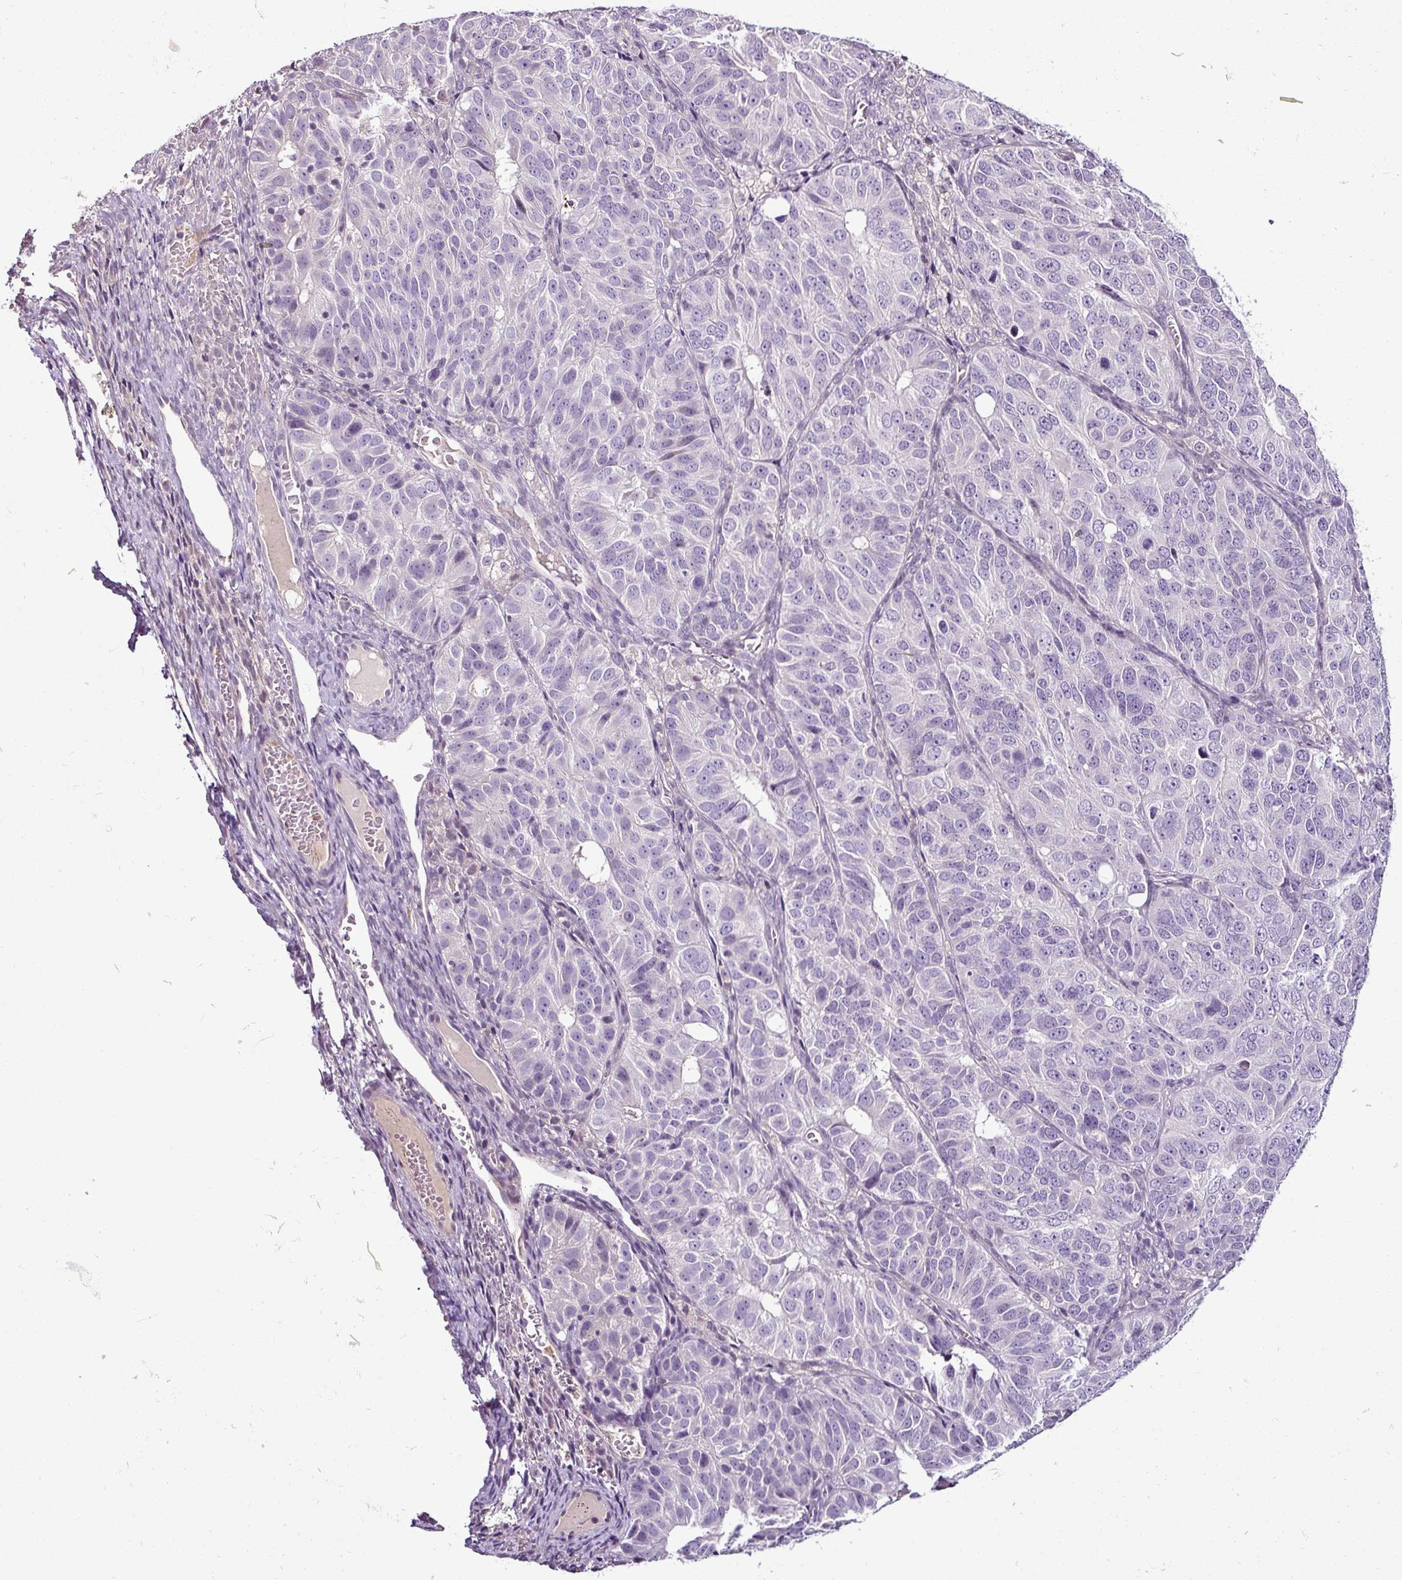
{"staining": {"intensity": "negative", "quantity": "none", "location": "none"}, "tissue": "ovarian cancer", "cell_type": "Tumor cells", "image_type": "cancer", "snomed": [{"axis": "morphology", "description": "Carcinoma, endometroid"}, {"axis": "topography", "description": "Ovary"}], "caption": "Immunohistochemical staining of human ovarian endometroid carcinoma reveals no significant staining in tumor cells.", "gene": "TEX30", "patient": {"sex": "female", "age": 51}}